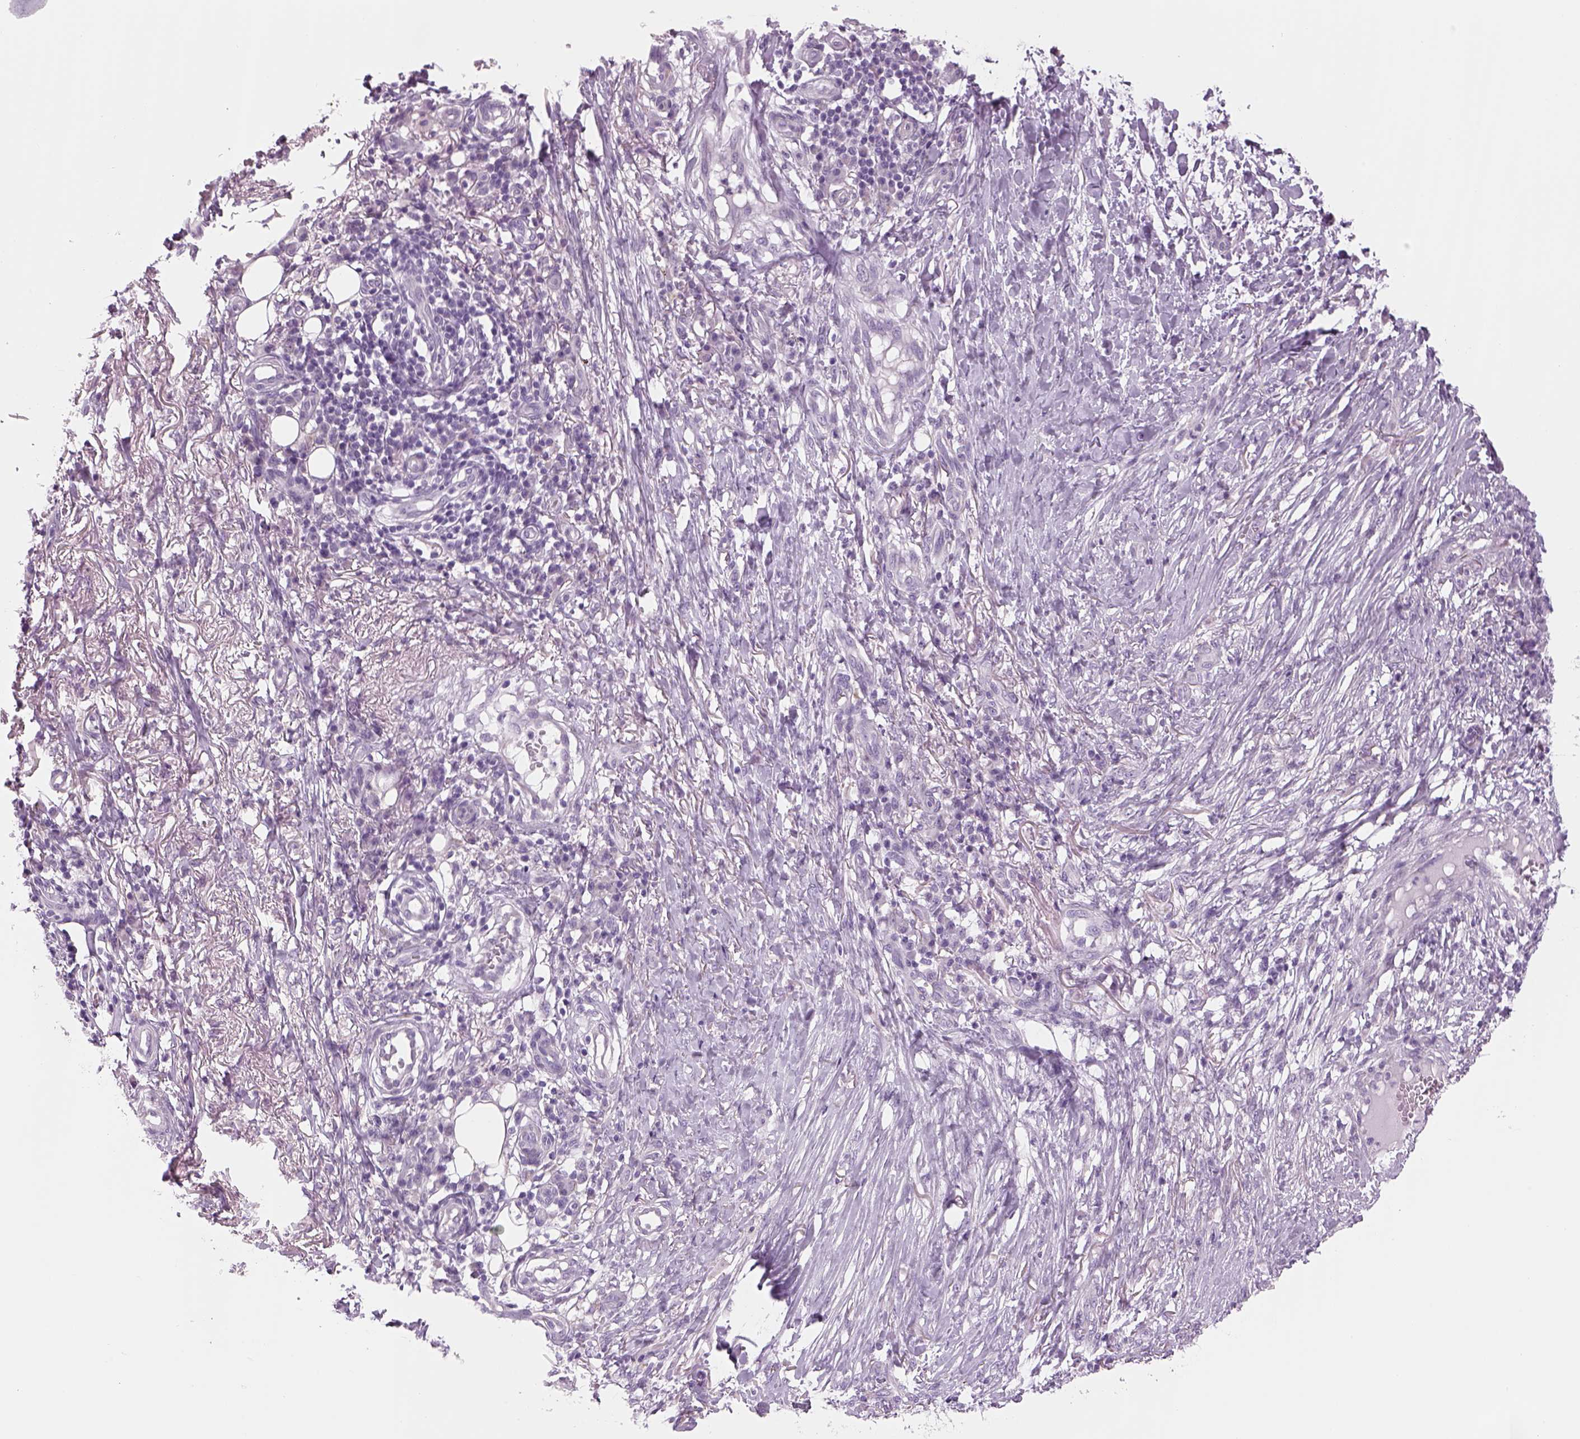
{"staining": {"intensity": "negative", "quantity": "none", "location": "none"}, "tissue": "skin cancer", "cell_type": "Tumor cells", "image_type": "cancer", "snomed": [{"axis": "morphology", "description": "Squamous cell carcinoma, NOS"}, {"axis": "topography", "description": "Skin"}], "caption": "Skin cancer was stained to show a protein in brown. There is no significant expression in tumor cells.", "gene": "KCNMB4", "patient": {"sex": "male", "age": 70}}